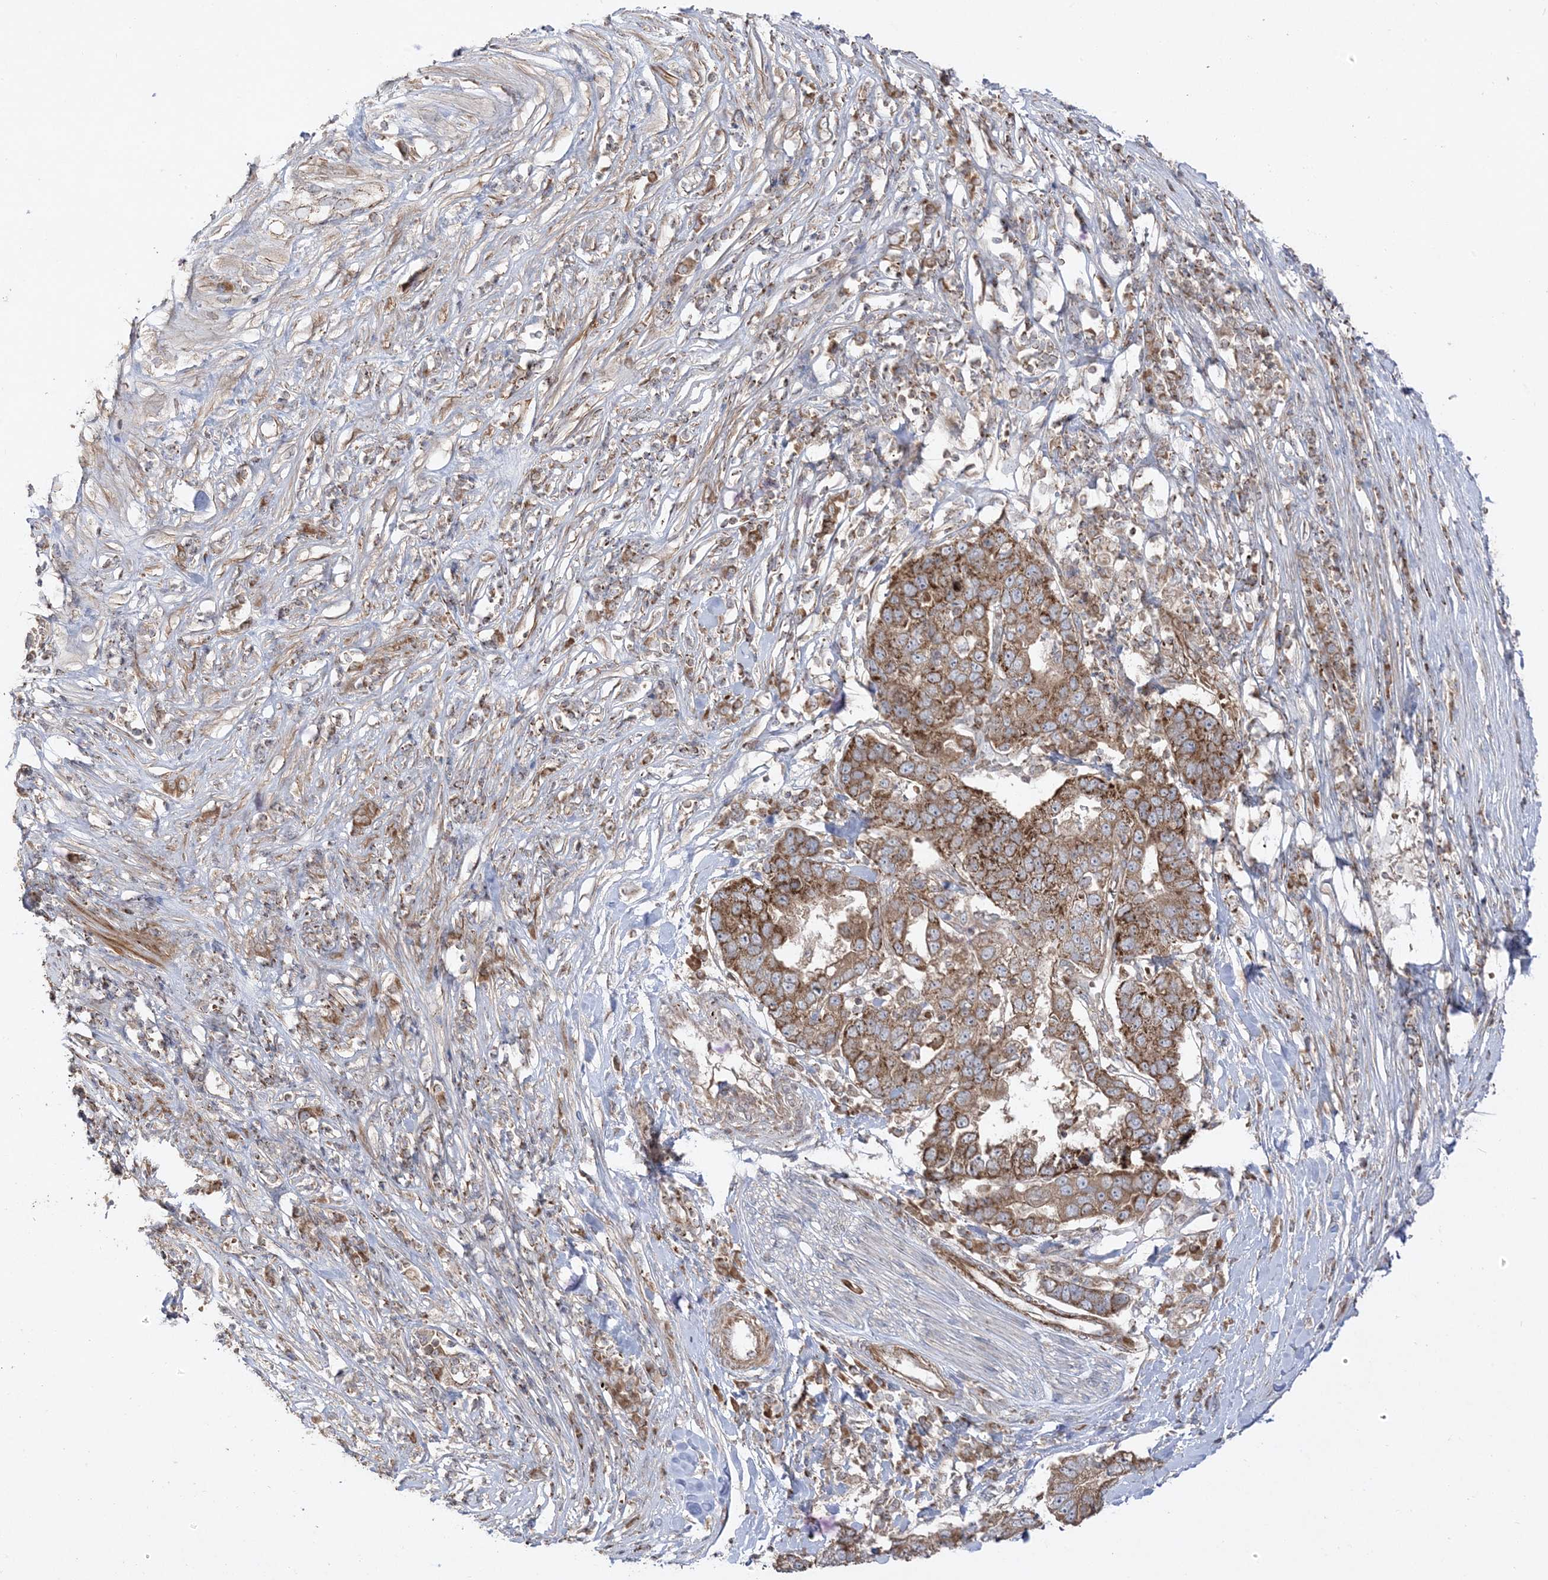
{"staining": {"intensity": "moderate", "quantity": ">75%", "location": "cytoplasmic/membranous"}, "tissue": "pancreatic cancer", "cell_type": "Tumor cells", "image_type": "cancer", "snomed": [{"axis": "morphology", "description": "Adenocarcinoma, NOS"}, {"axis": "topography", "description": "Pancreas"}], "caption": "Pancreatic cancer stained for a protein (brown) exhibits moderate cytoplasmic/membranous positive expression in about >75% of tumor cells.", "gene": "AARS2", "patient": {"sex": "female", "age": 61}}